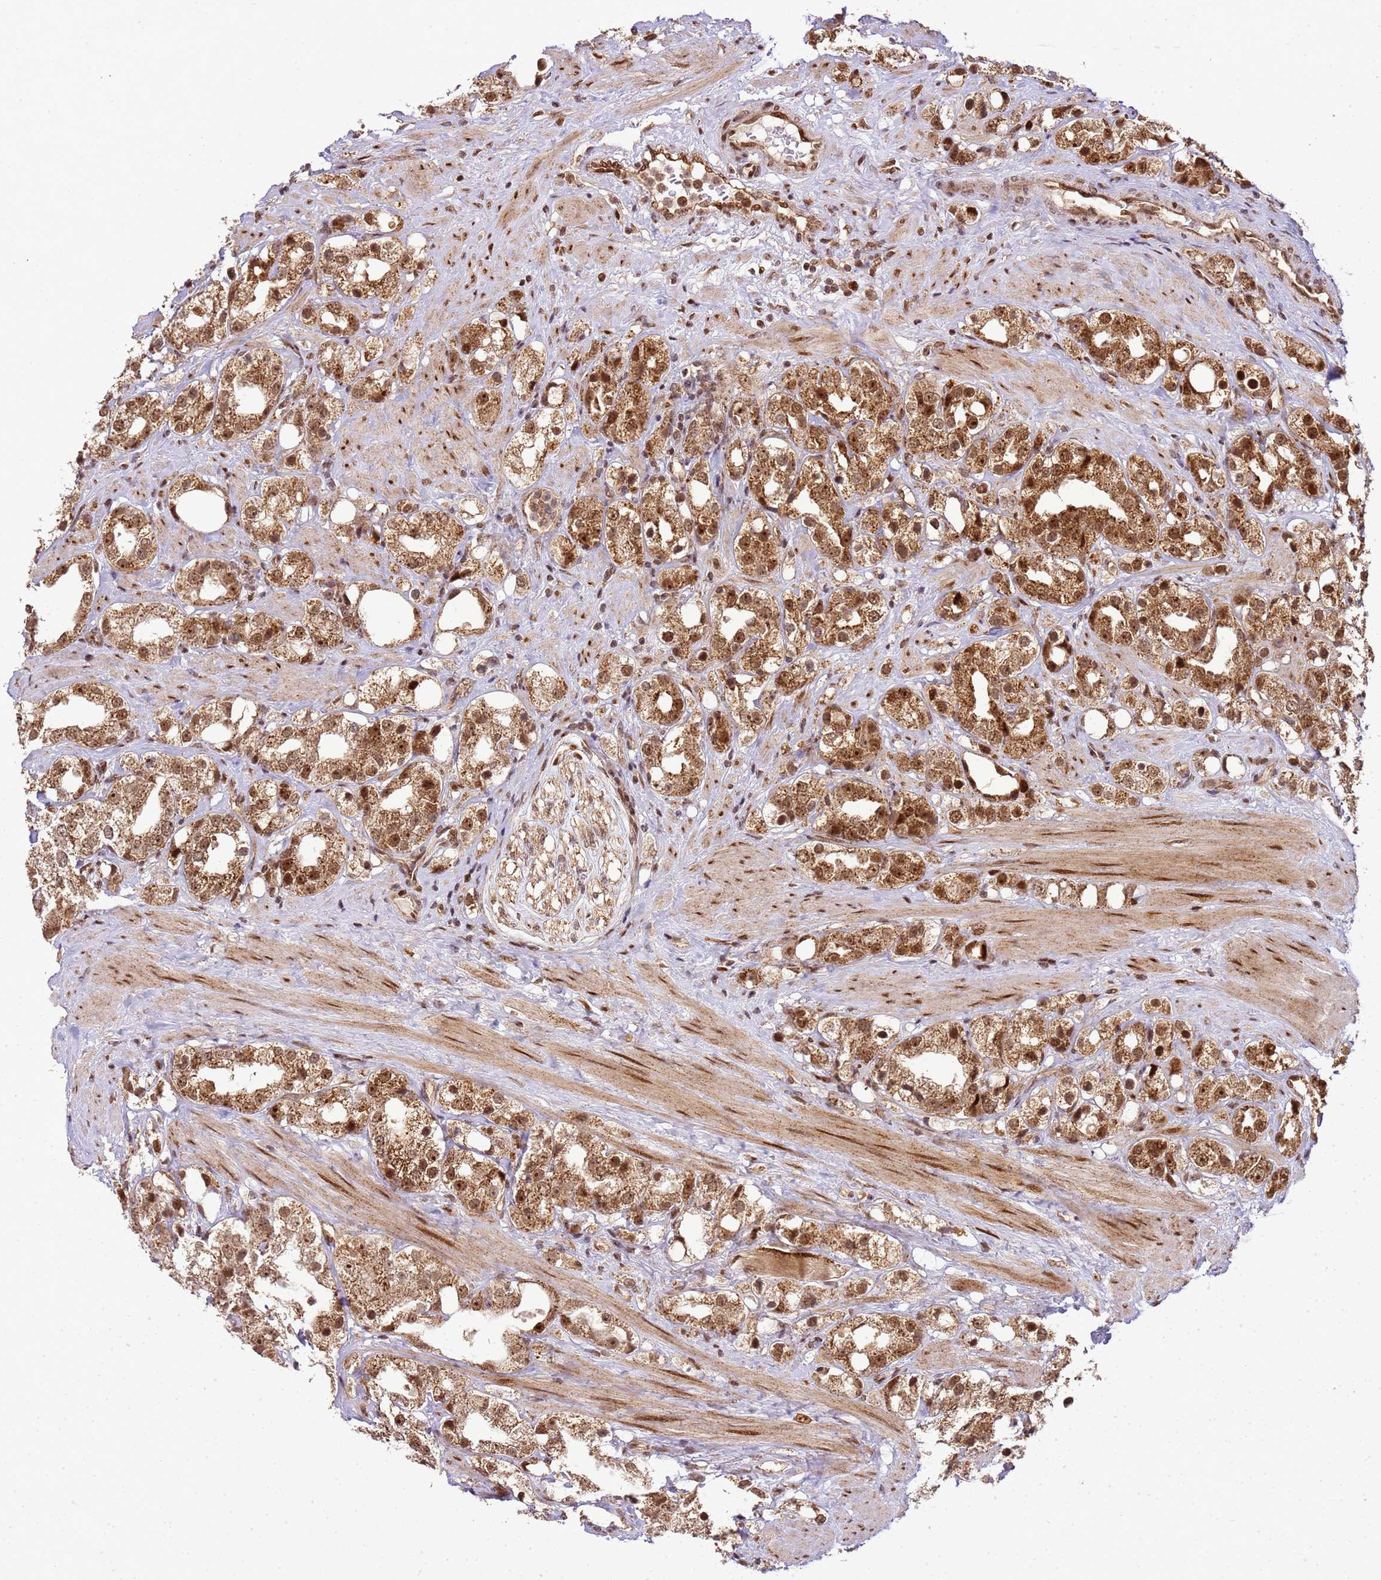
{"staining": {"intensity": "moderate", "quantity": ">75%", "location": "cytoplasmic/membranous,nuclear"}, "tissue": "prostate cancer", "cell_type": "Tumor cells", "image_type": "cancer", "snomed": [{"axis": "morphology", "description": "Adenocarcinoma, NOS"}, {"axis": "topography", "description": "Prostate"}], "caption": "A photomicrograph of prostate cancer stained for a protein shows moderate cytoplasmic/membranous and nuclear brown staining in tumor cells.", "gene": "PEX14", "patient": {"sex": "male", "age": 79}}